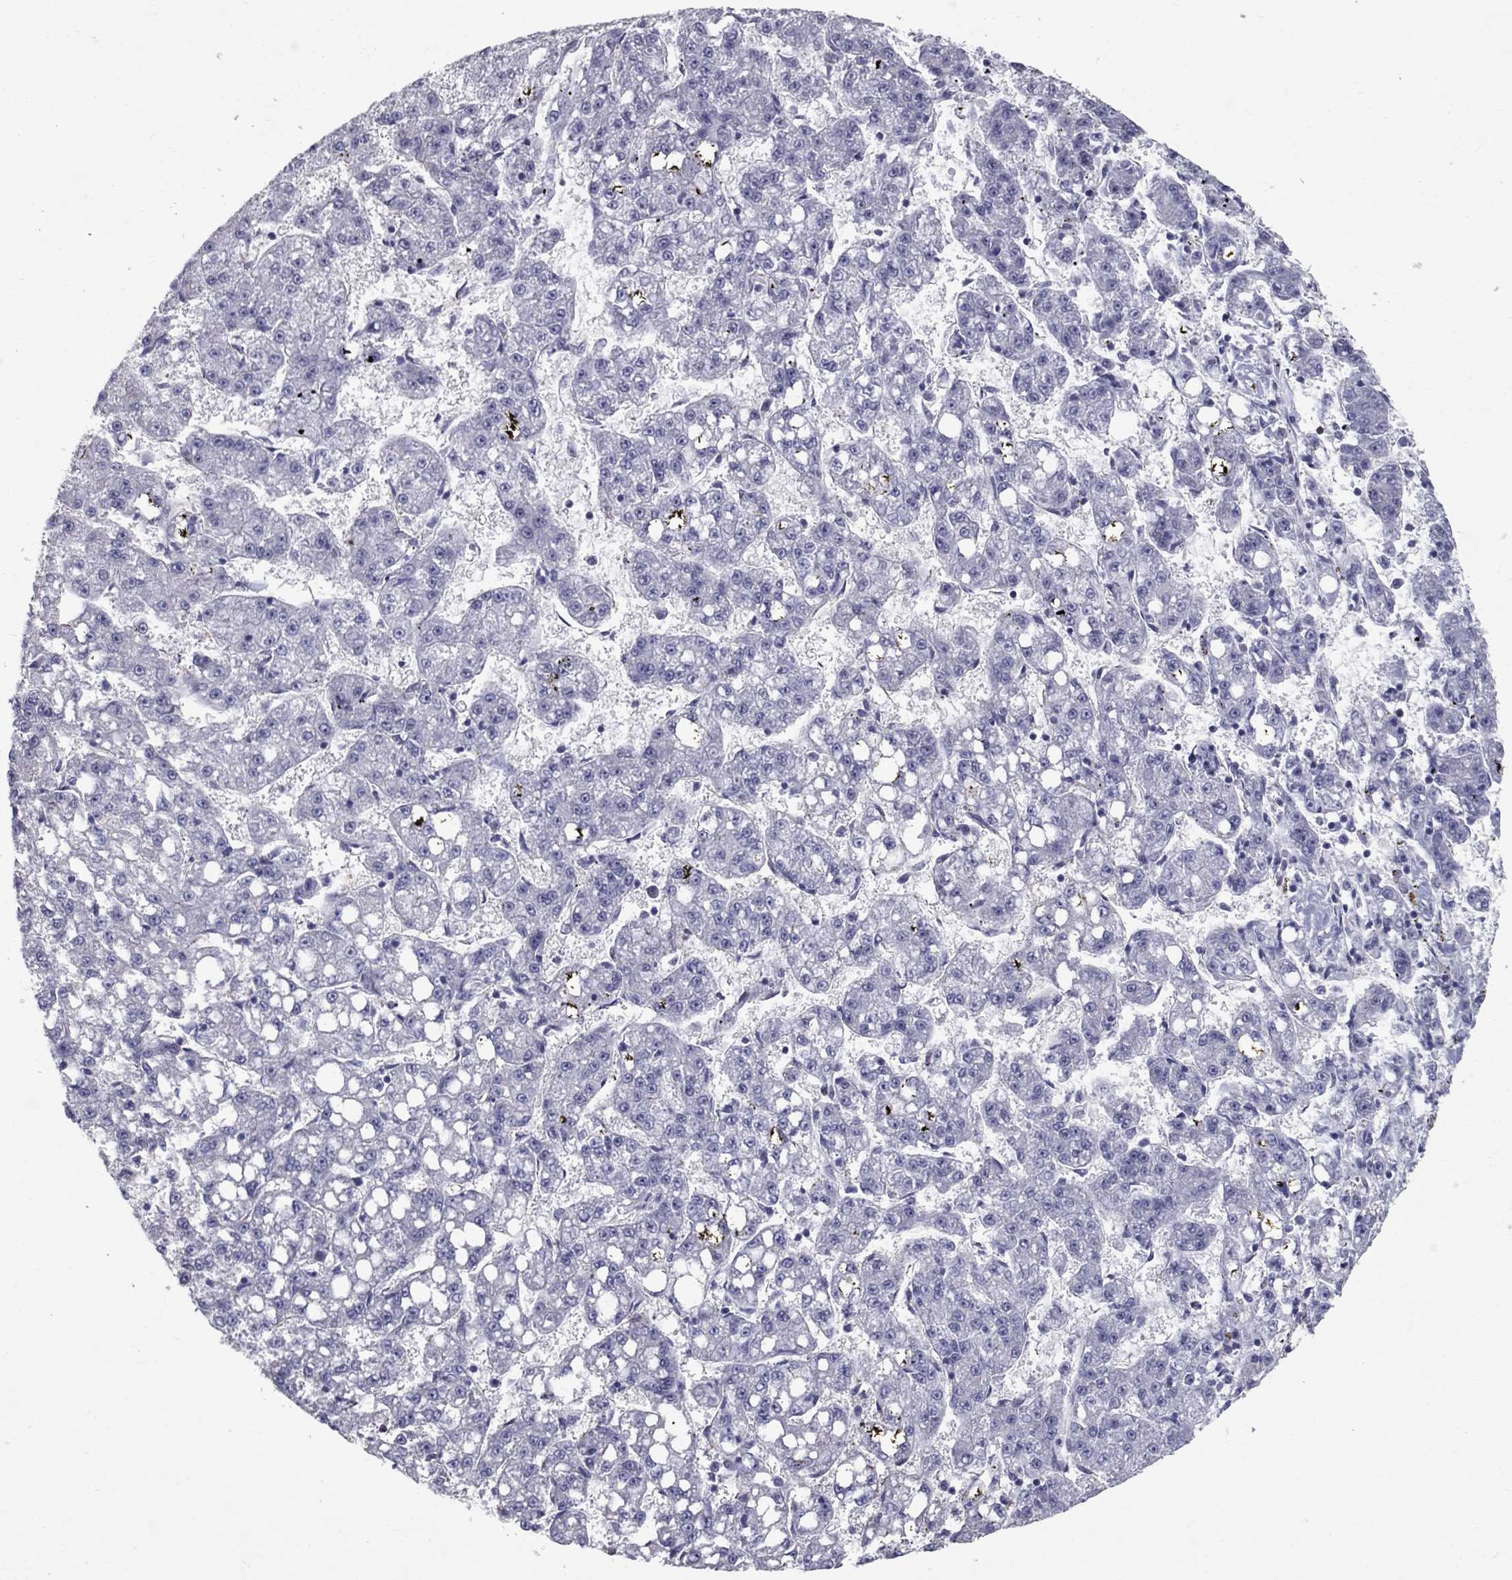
{"staining": {"intensity": "negative", "quantity": "none", "location": "none"}, "tissue": "liver cancer", "cell_type": "Tumor cells", "image_type": "cancer", "snomed": [{"axis": "morphology", "description": "Carcinoma, Hepatocellular, NOS"}, {"axis": "topography", "description": "Liver"}], "caption": "This photomicrograph is of hepatocellular carcinoma (liver) stained with immunohistochemistry (IHC) to label a protein in brown with the nuclei are counter-stained blue. There is no positivity in tumor cells.", "gene": "CLIC6", "patient": {"sex": "female", "age": 65}}